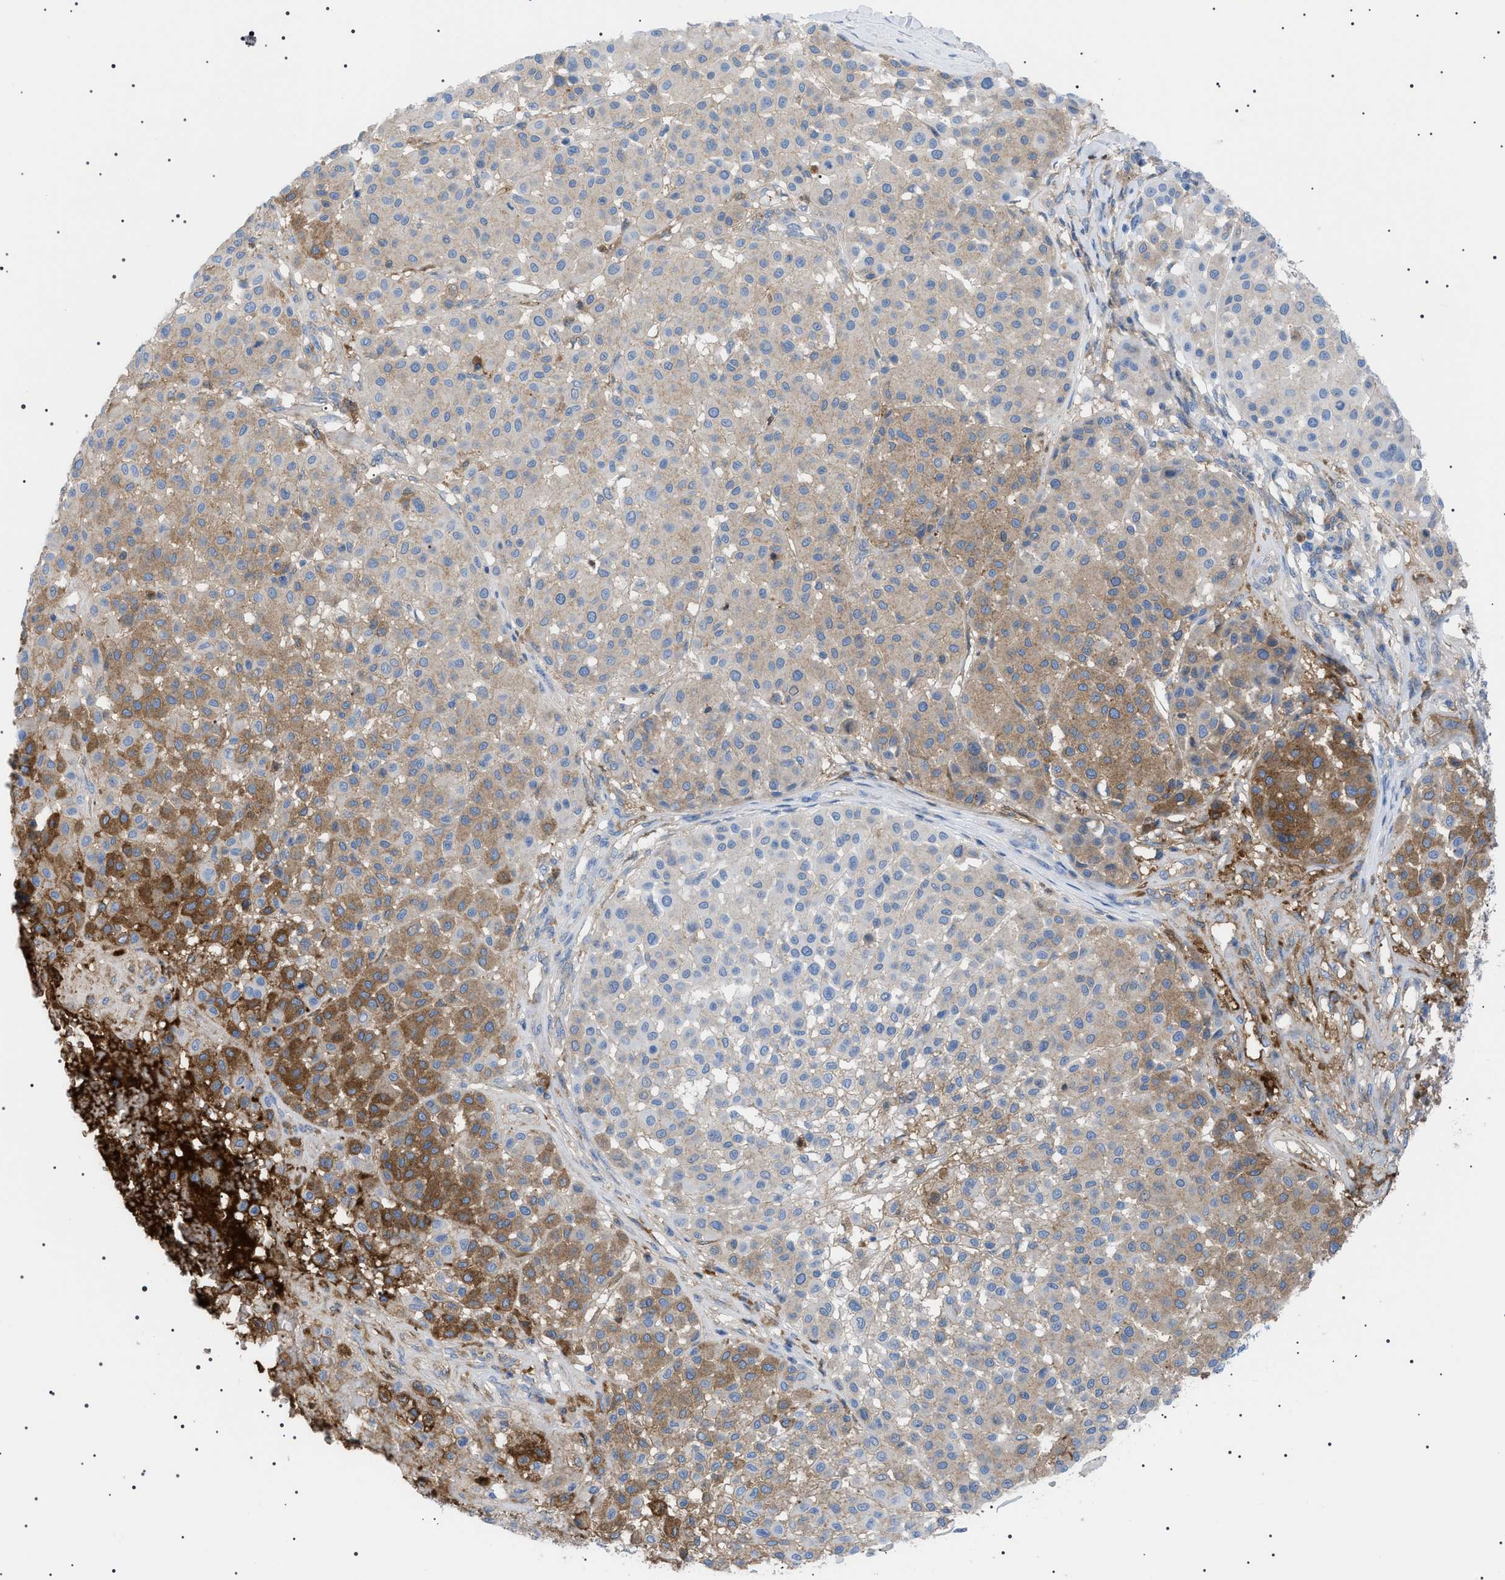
{"staining": {"intensity": "moderate", "quantity": ">75%", "location": "cytoplasmic/membranous"}, "tissue": "melanoma", "cell_type": "Tumor cells", "image_type": "cancer", "snomed": [{"axis": "morphology", "description": "Malignant melanoma, Metastatic site"}, {"axis": "topography", "description": "Soft tissue"}], "caption": "Protein expression analysis of melanoma reveals moderate cytoplasmic/membranous expression in about >75% of tumor cells. (DAB (3,3'-diaminobenzidine) IHC with brightfield microscopy, high magnification).", "gene": "LPA", "patient": {"sex": "male", "age": 41}}